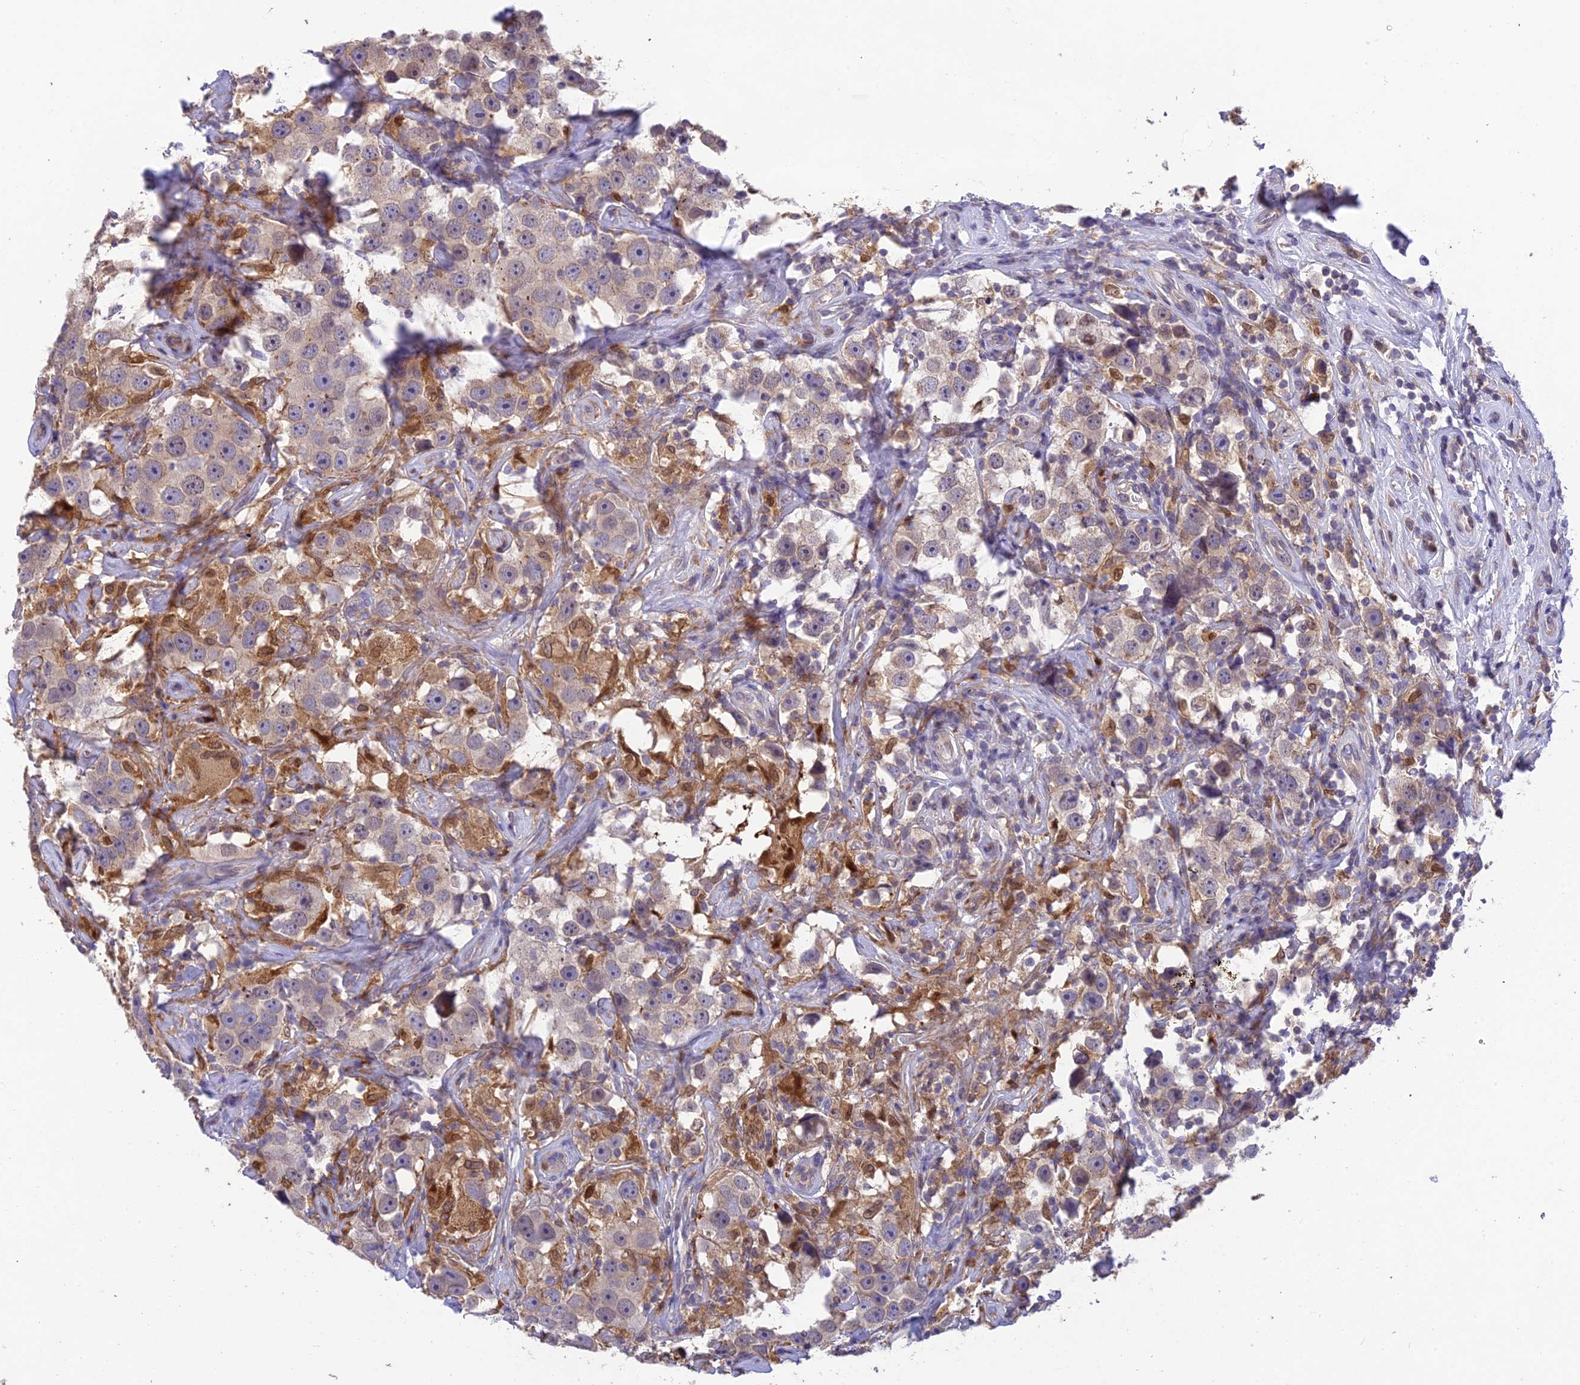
{"staining": {"intensity": "weak", "quantity": "25%-75%", "location": "cytoplasmic/membranous"}, "tissue": "testis cancer", "cell_type": "Tumor cells", "image_type": "cancer", "snomed": [{"axis": "morphology", "description": "Seminoma, NOS"}, {"axis": "topography", "description": "Testis"}], "caption": "This image reveals immunohistochemistry staining of human testis cancer (seminoma), with low weak cytoplasmic/membranous staining in about 25%-75% of tumor cells.", "gene": "BMT2", "patient": {"sex": "male", "age": 49}}